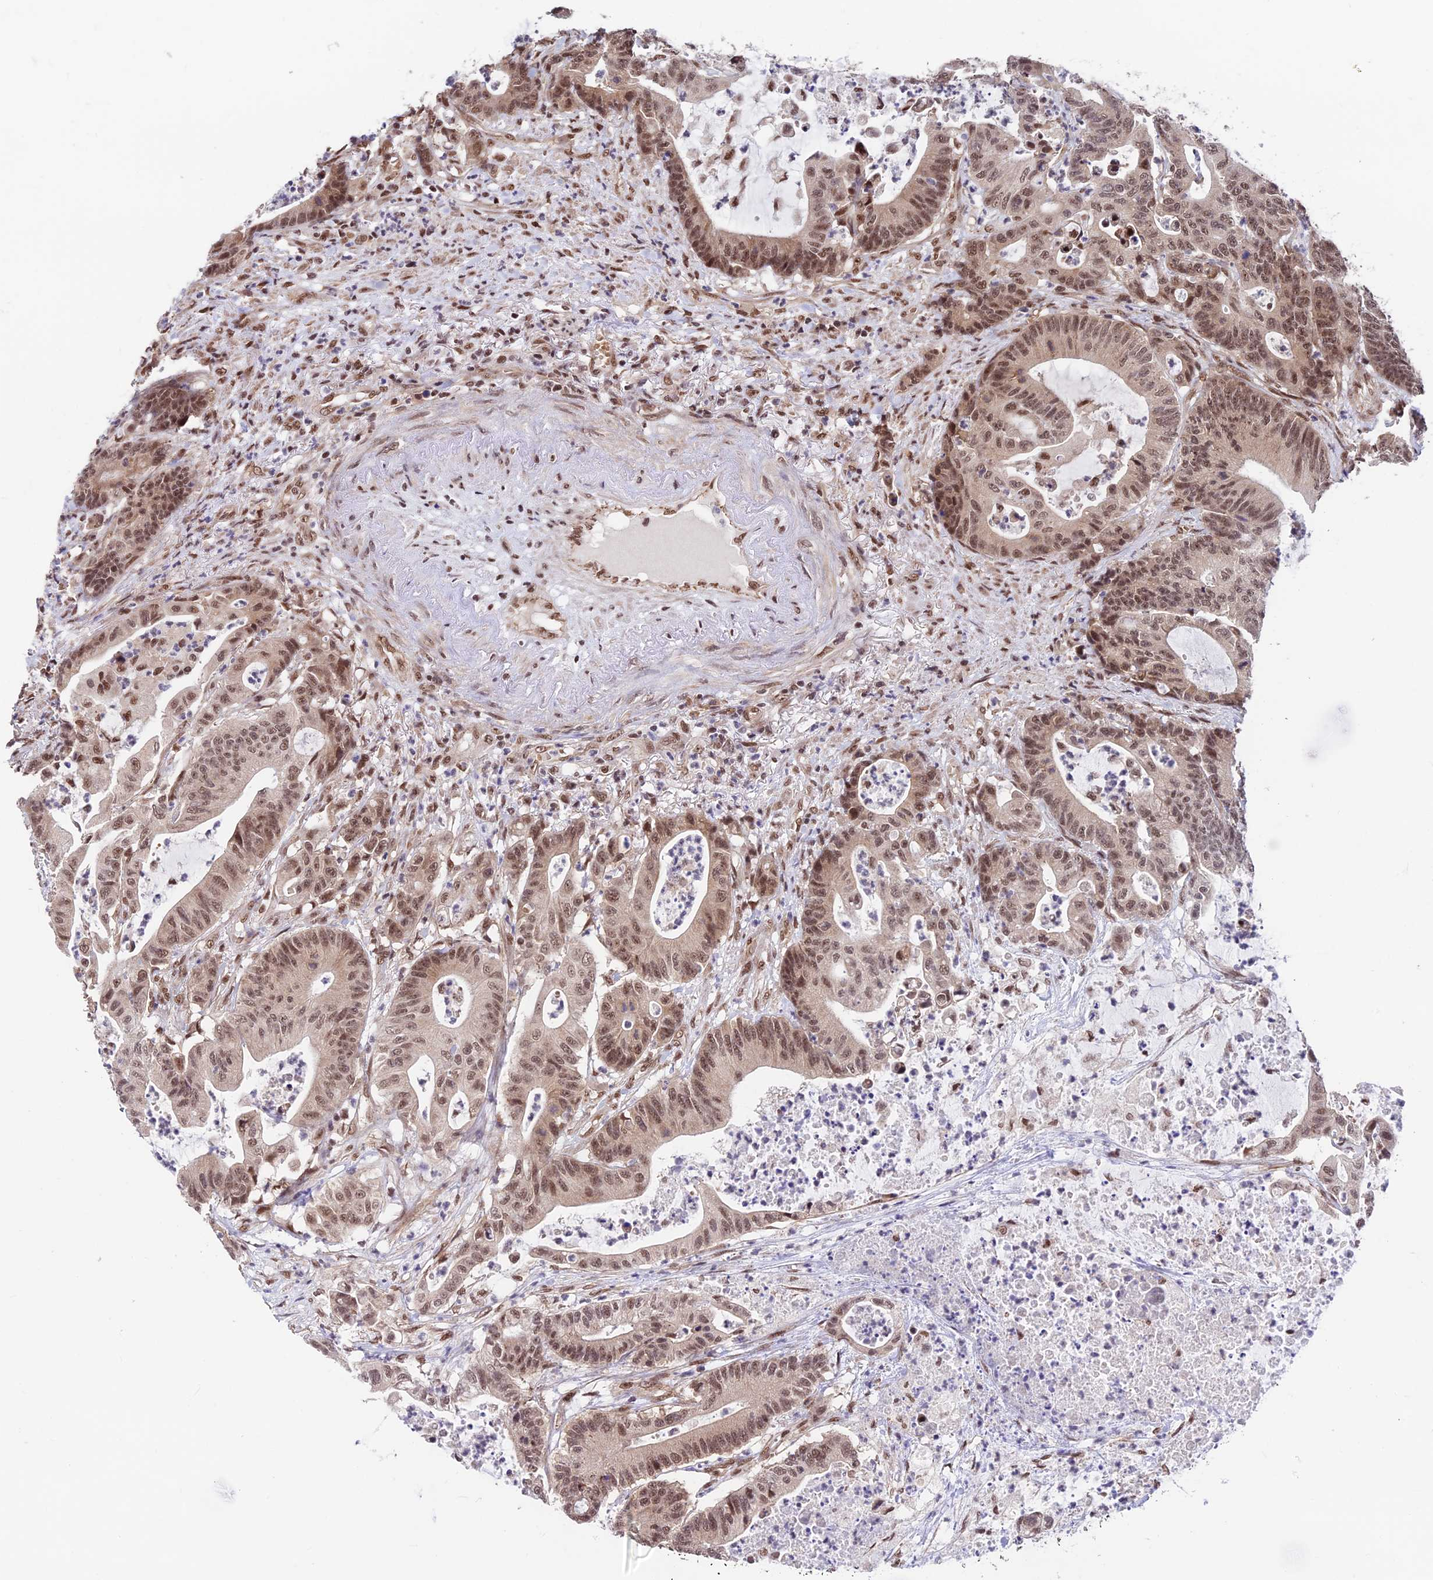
{"staining": {"intensity": "moderate", "quantity": ">75%", "location": "cytoplasmic/membranous,nuclear"}, "tissue": "colorectal cancer", "cell_type": "Tumor cells", "image_type": "cancer", "snomed": [{"axis": "morphology", "description": "Adenocarcinoma, NOS"}, {"axis": "topography", "description": "Colon"}], "caption": "Immunohistochemical staining of human colorectal cancer (adenocarcinoma) reveals moderate cytoplasmic/membranous and nuclear protein expression in approximately >75% of tumor cells.", "gene": "RBM42", "patient": {"sex": "female", "age": 84}}